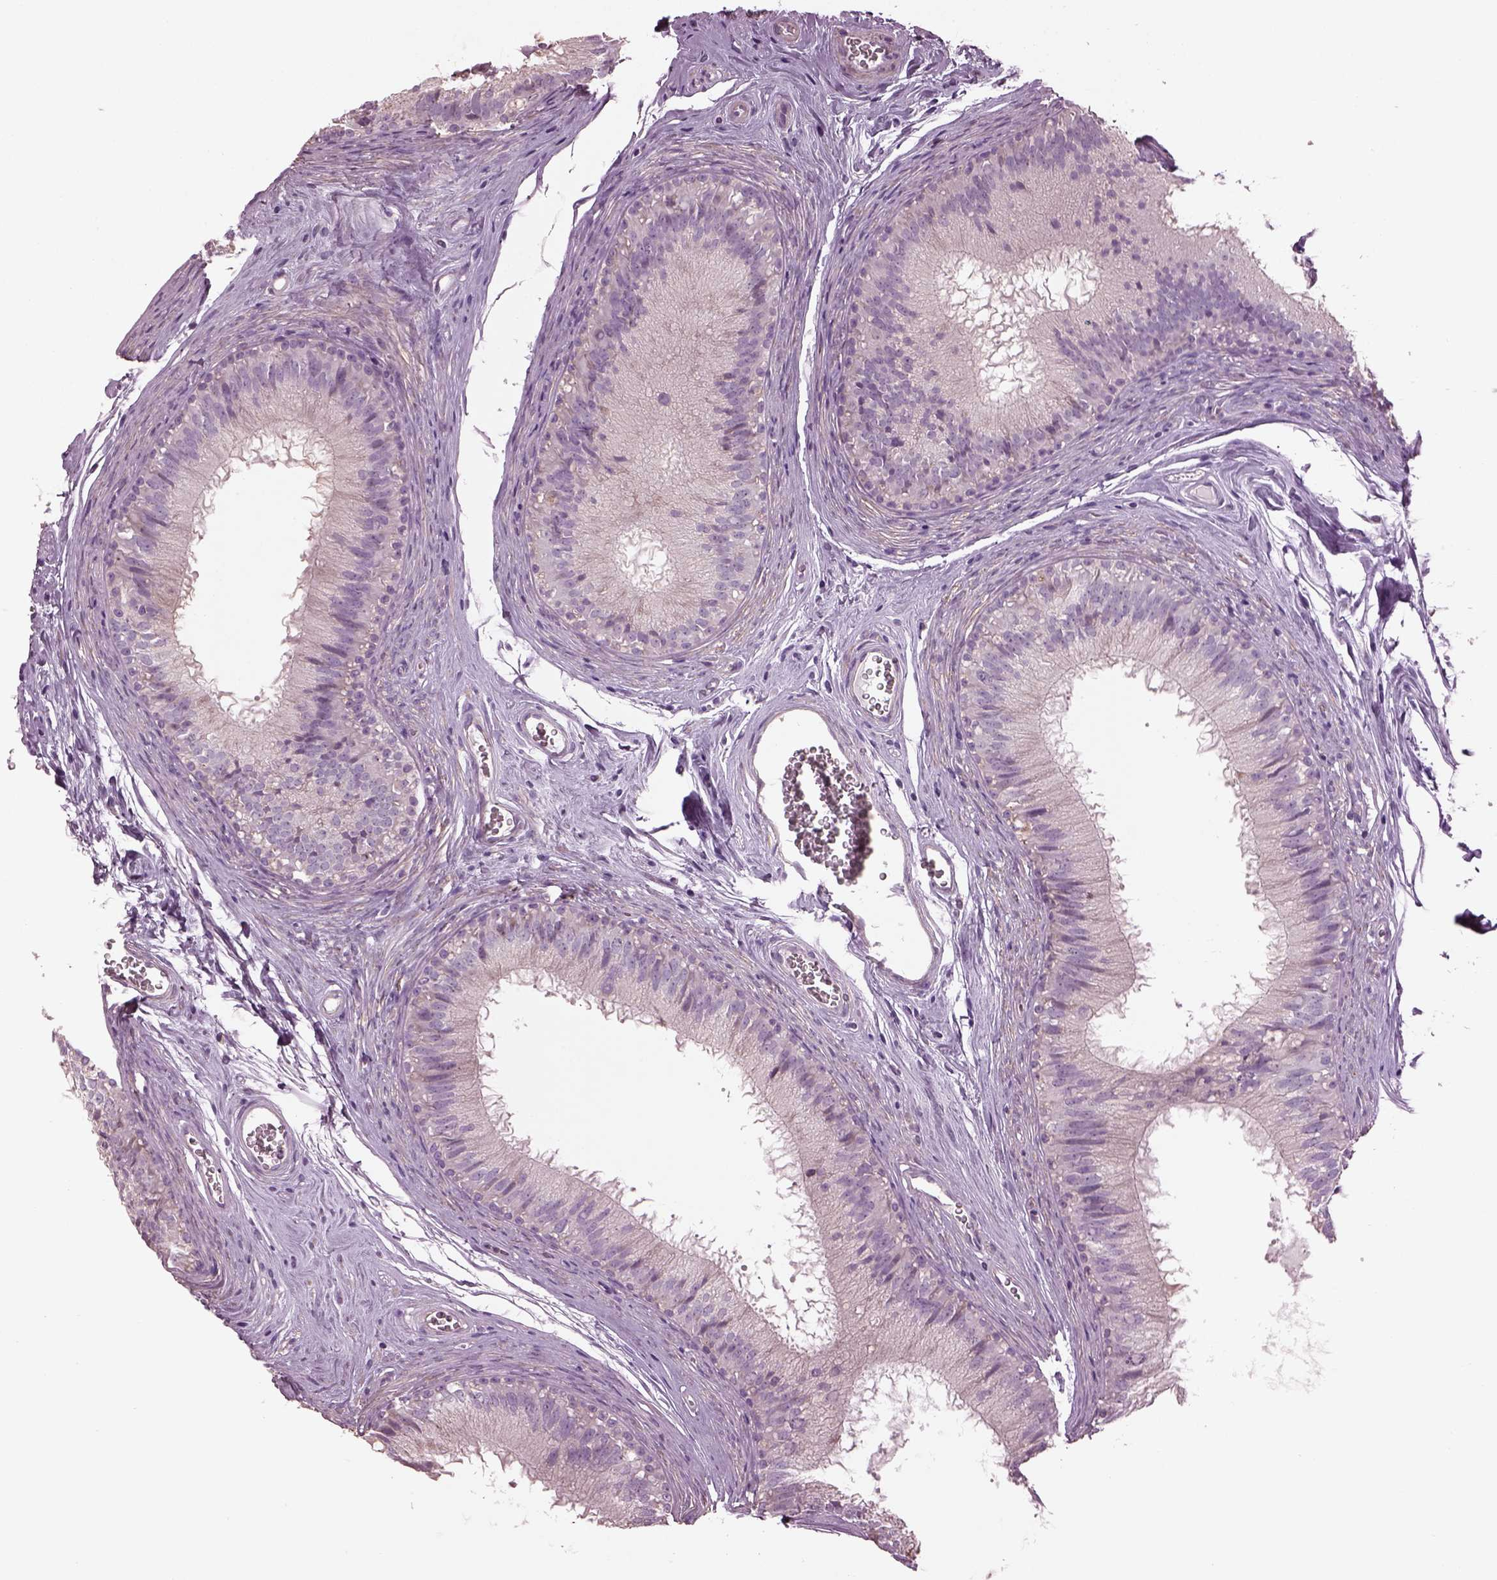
{"staining": {"intensity": "negative", "quantity": "none", "location": "none"}, "tissue": "epididymis", "cell_type": "Glandular cells", "image_type": "normal", "snomed": [{"axis": "morphology", "description": "Normal tissue, NOS"}, {"axis": "topography", "description": "Epididymis"}], "caption": "Immunohistochemistry micrograph of unremarkable epididymis: epididymis stained with DAB demonstrates no significant protein expression in glandular cells. Brightfield microscopy of immunohistochemistry stained with DAB (3,3'-diaminobenzidine) (brown) and hematoxylin (blue), captured at high magnification.", "gene": "SPATA7", "patient": {"sex": "male", "age": 37}}